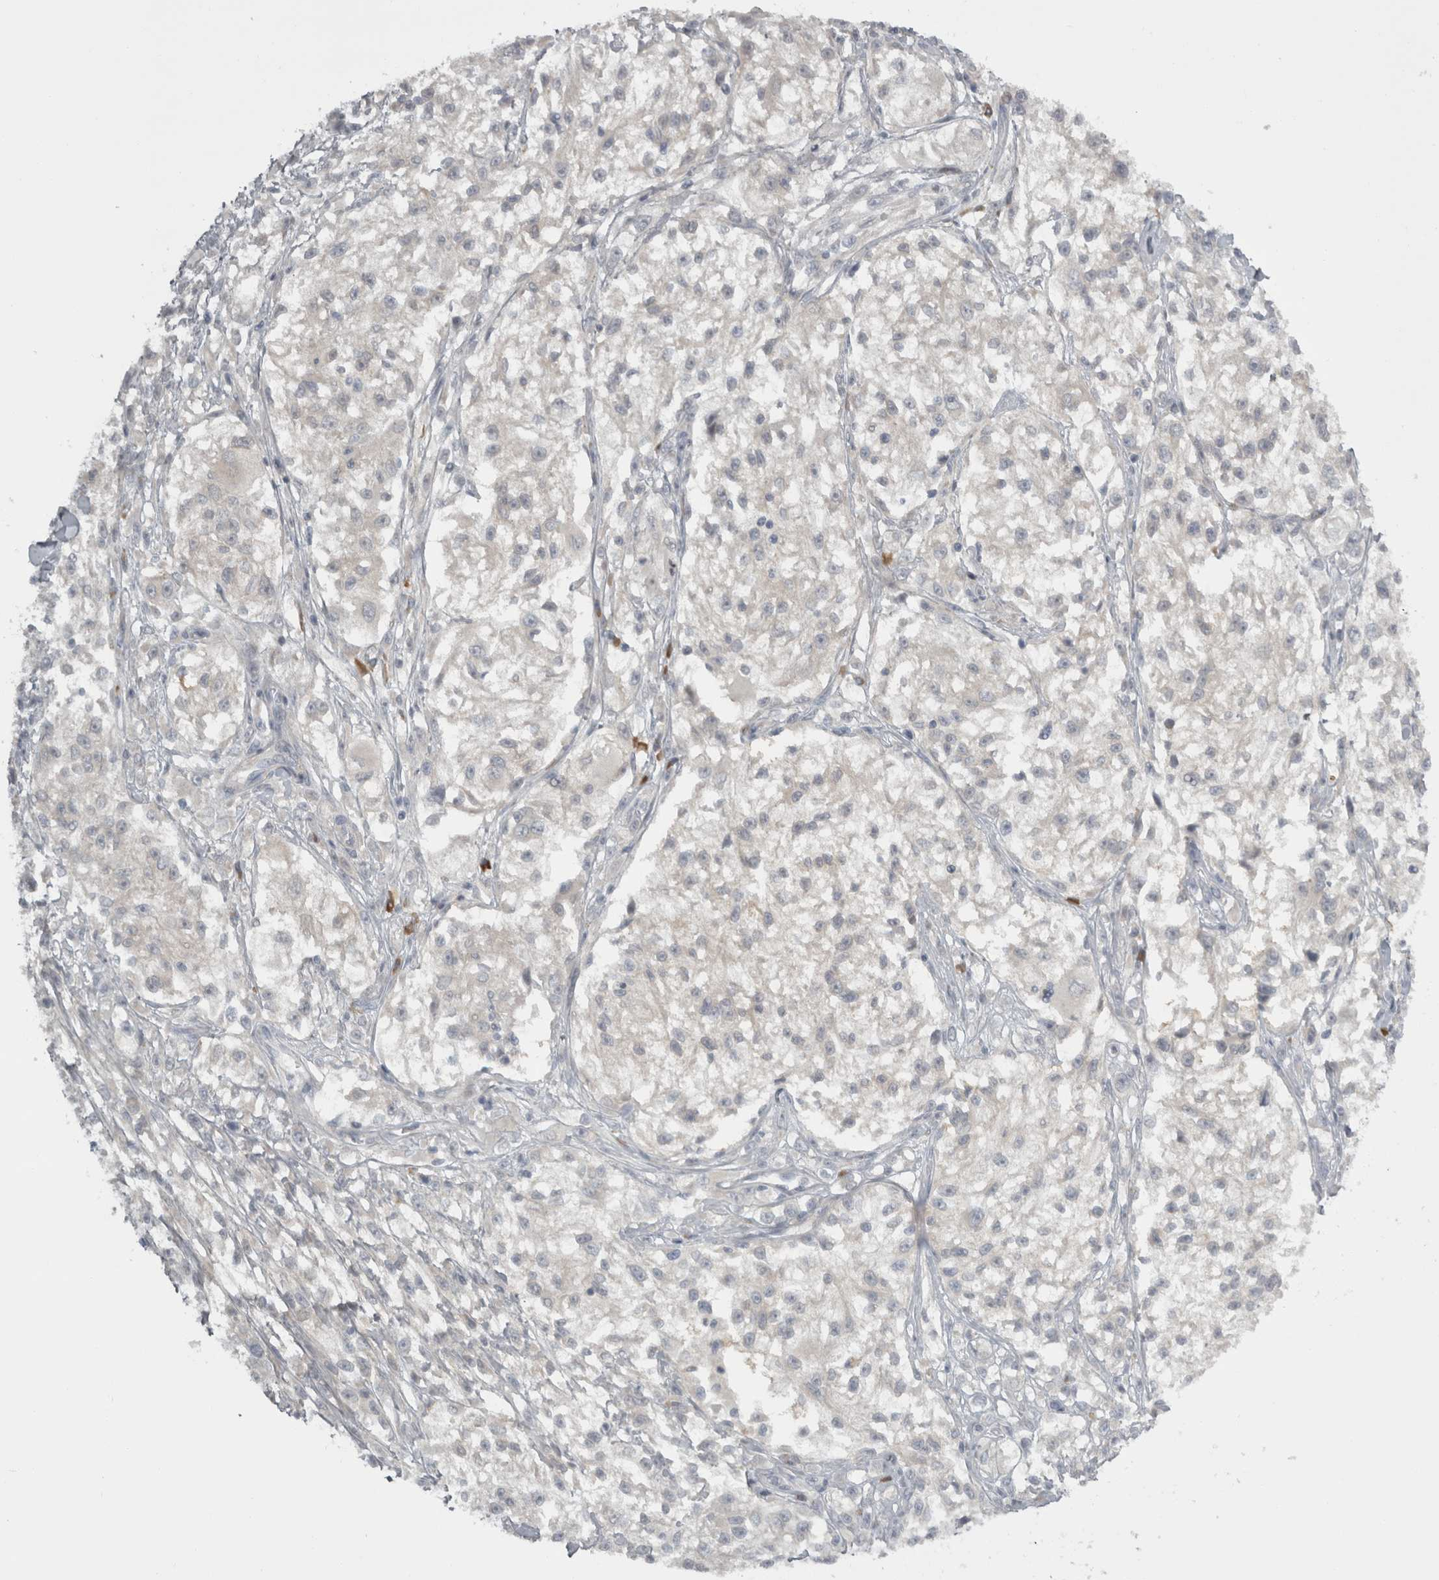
{"staining": {"intensity": "negative", "quantity": "none", "location": "none"}, "tissue": "melanoma", "cell_type": "Tumor cells", "image_type": "cancer", "snomed": [{"axis": "morphology", "description": "Malignant melanoma, NOS"}, {"axis": "topography", "description": "Skin of head"}], "caption": "High power microscopy image of an immunohistochemistry photomicrograph of melanoma, revealing no significant staining in tumor cells.", "gene": "SLCO5A1", "patient": {"sex": "male", "age": 83}}